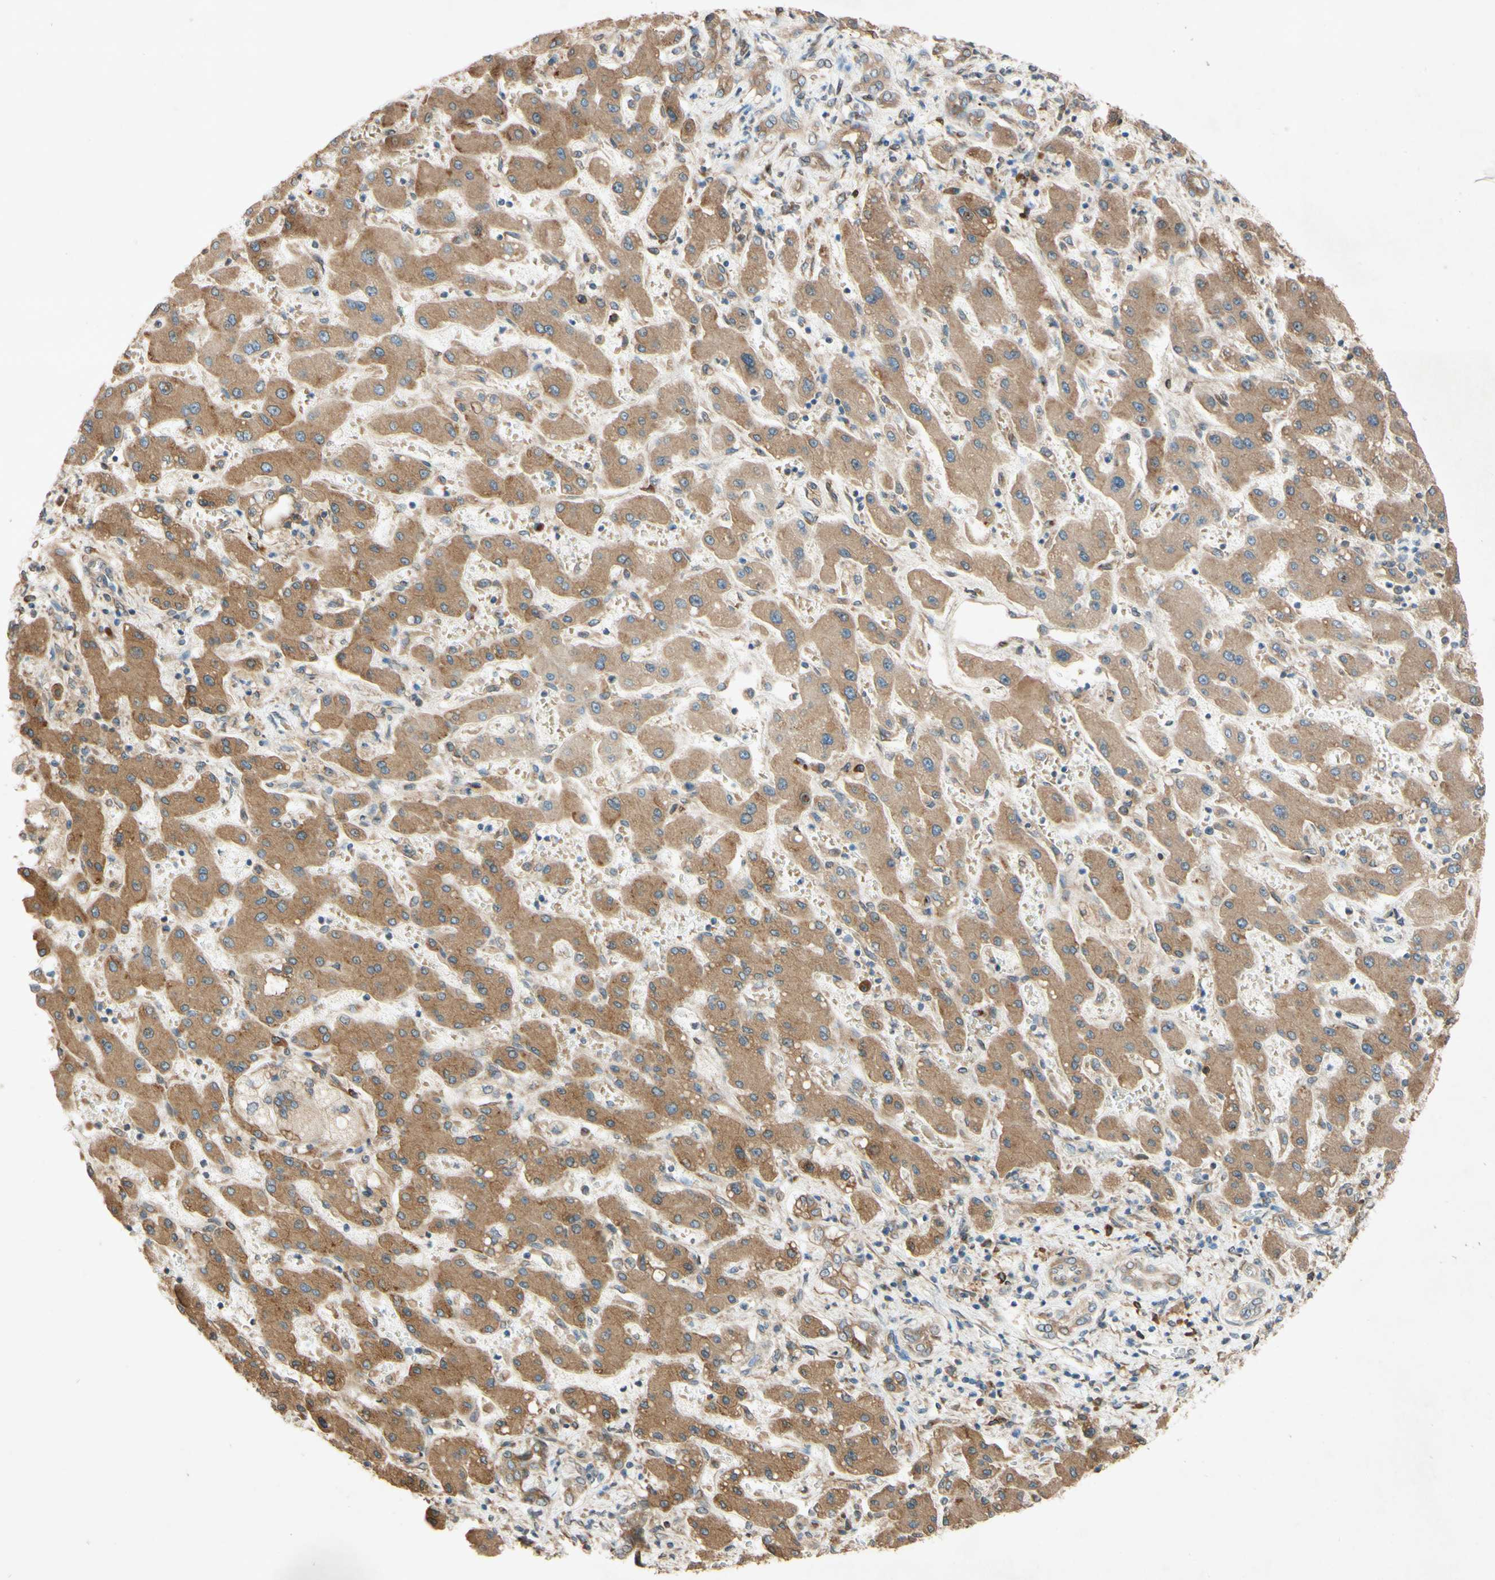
{"staining": {"intensity": "moderate", "quantity": ">75%", "location": "cytoplasmic/membranous"}, "tissue": "liver cancer", "cell_type": "Tumor cells", "image_type": "cancer", "snomed": [{"axis": "morphology", "description": "Cholangiocarcinoma"}, {"axis": "topography", "description": "Liver"}], "caption": "Liver cancer (cholangiocarcinoma) tissue demonstrates moderate cytoplasmic/membranous staining in about >75% of tumor cells", "gene": "PTPRU", "patient": {"sex": "male", "age": 50}}